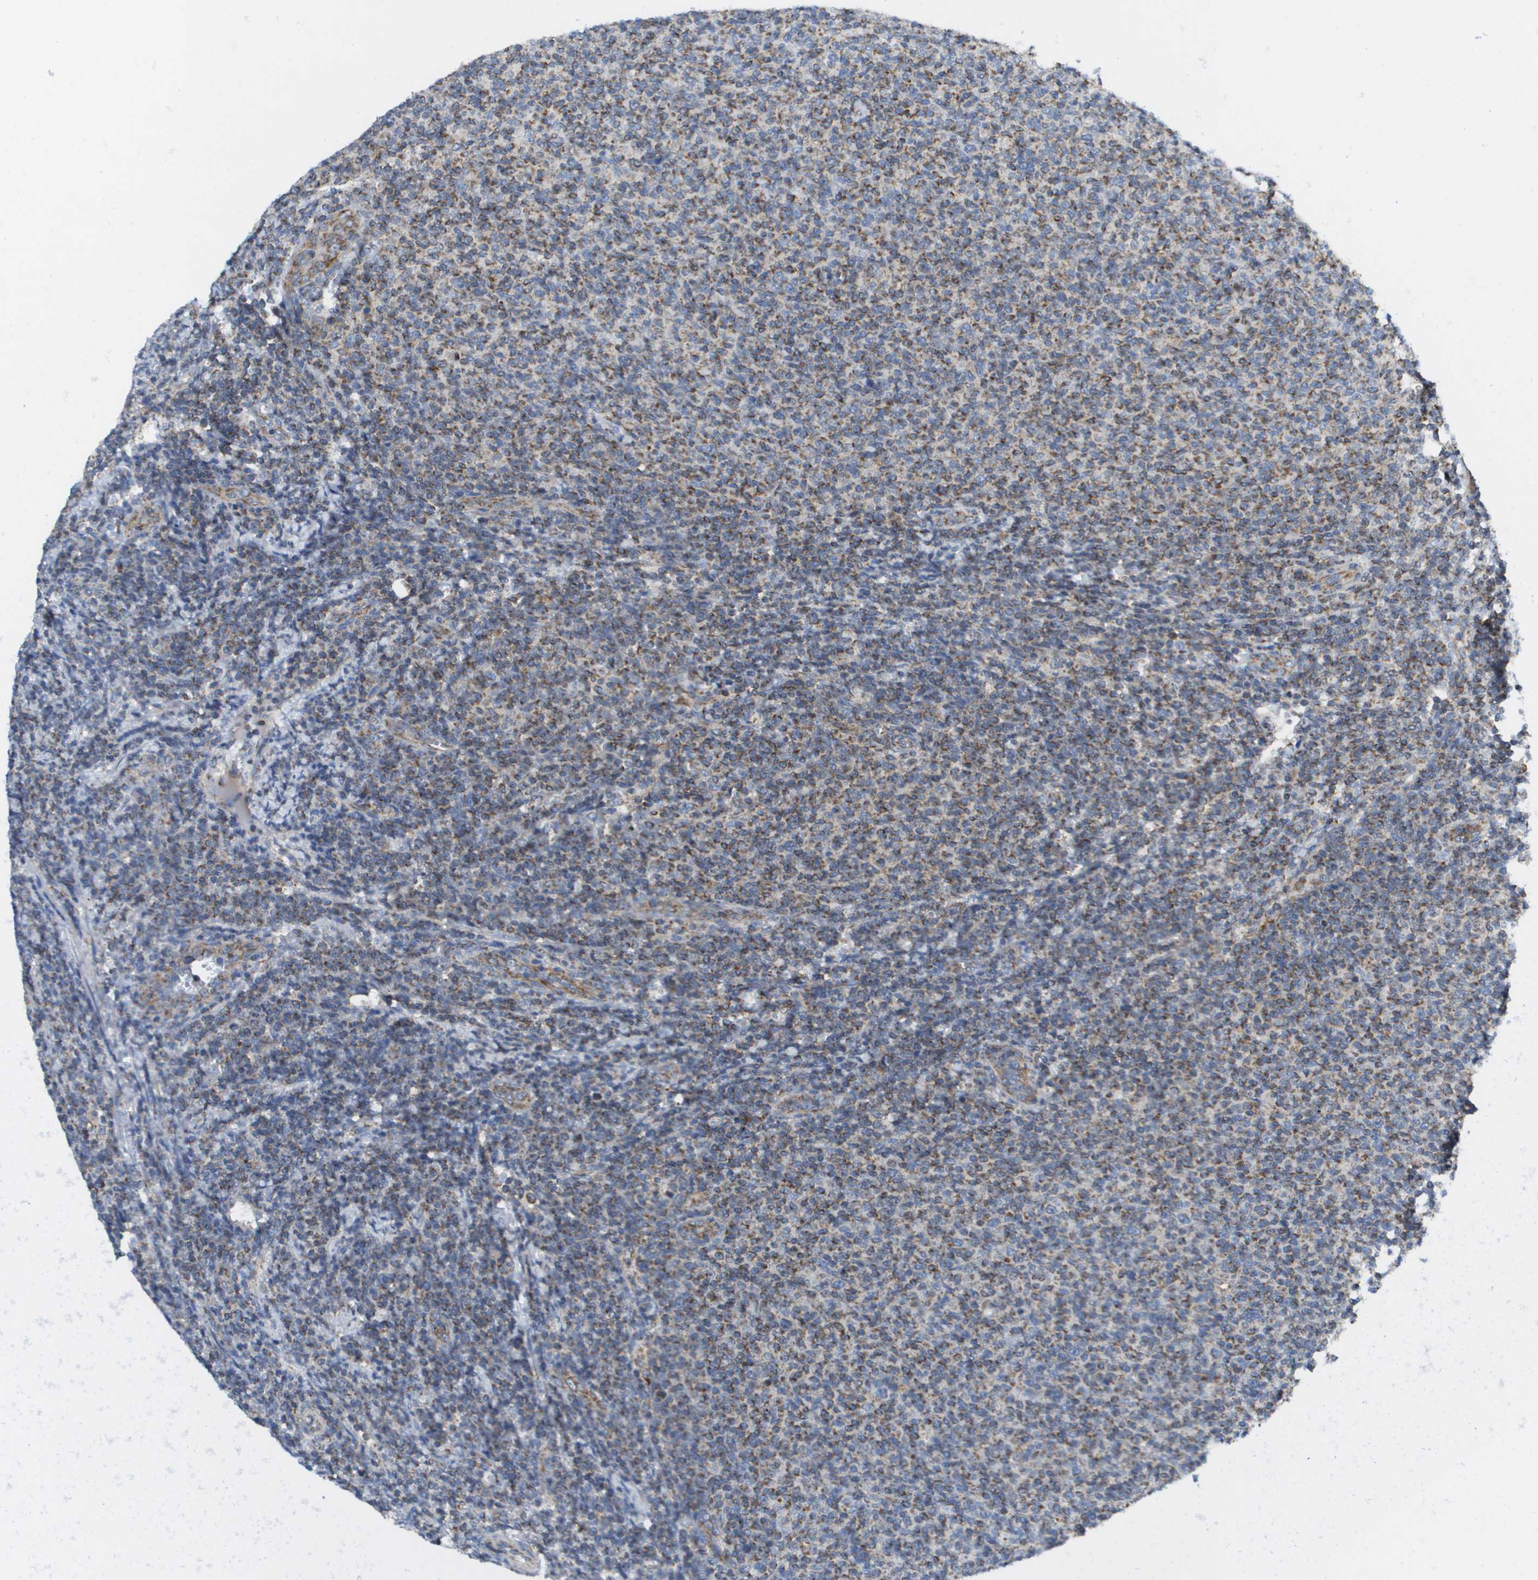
{"staining": {"intensity": "moderate", "quantity": "25%-75%", "location": "cytoplasmic/membranous"}, "tissue": "lymphoma", "cell_type": "Tumor cells", "image_type": "cancer", "snomed": [{"axis": "morphology", "description": "Malignant lymphoma, non-Hodgkin's type, Low grade"}, {"axis": "topography", "description": "Lymph node"}], "caption": "Immunohistochemical staining of lymphoma shows medium levels of moderate cytoplasmic/membranous staining in approximately 25%-75% of tumor cells. (Brightfield microscopy of DAB IHC at high magnification).", "gene": "FIS1", "patient": {"sex": "male", "age": 66}}